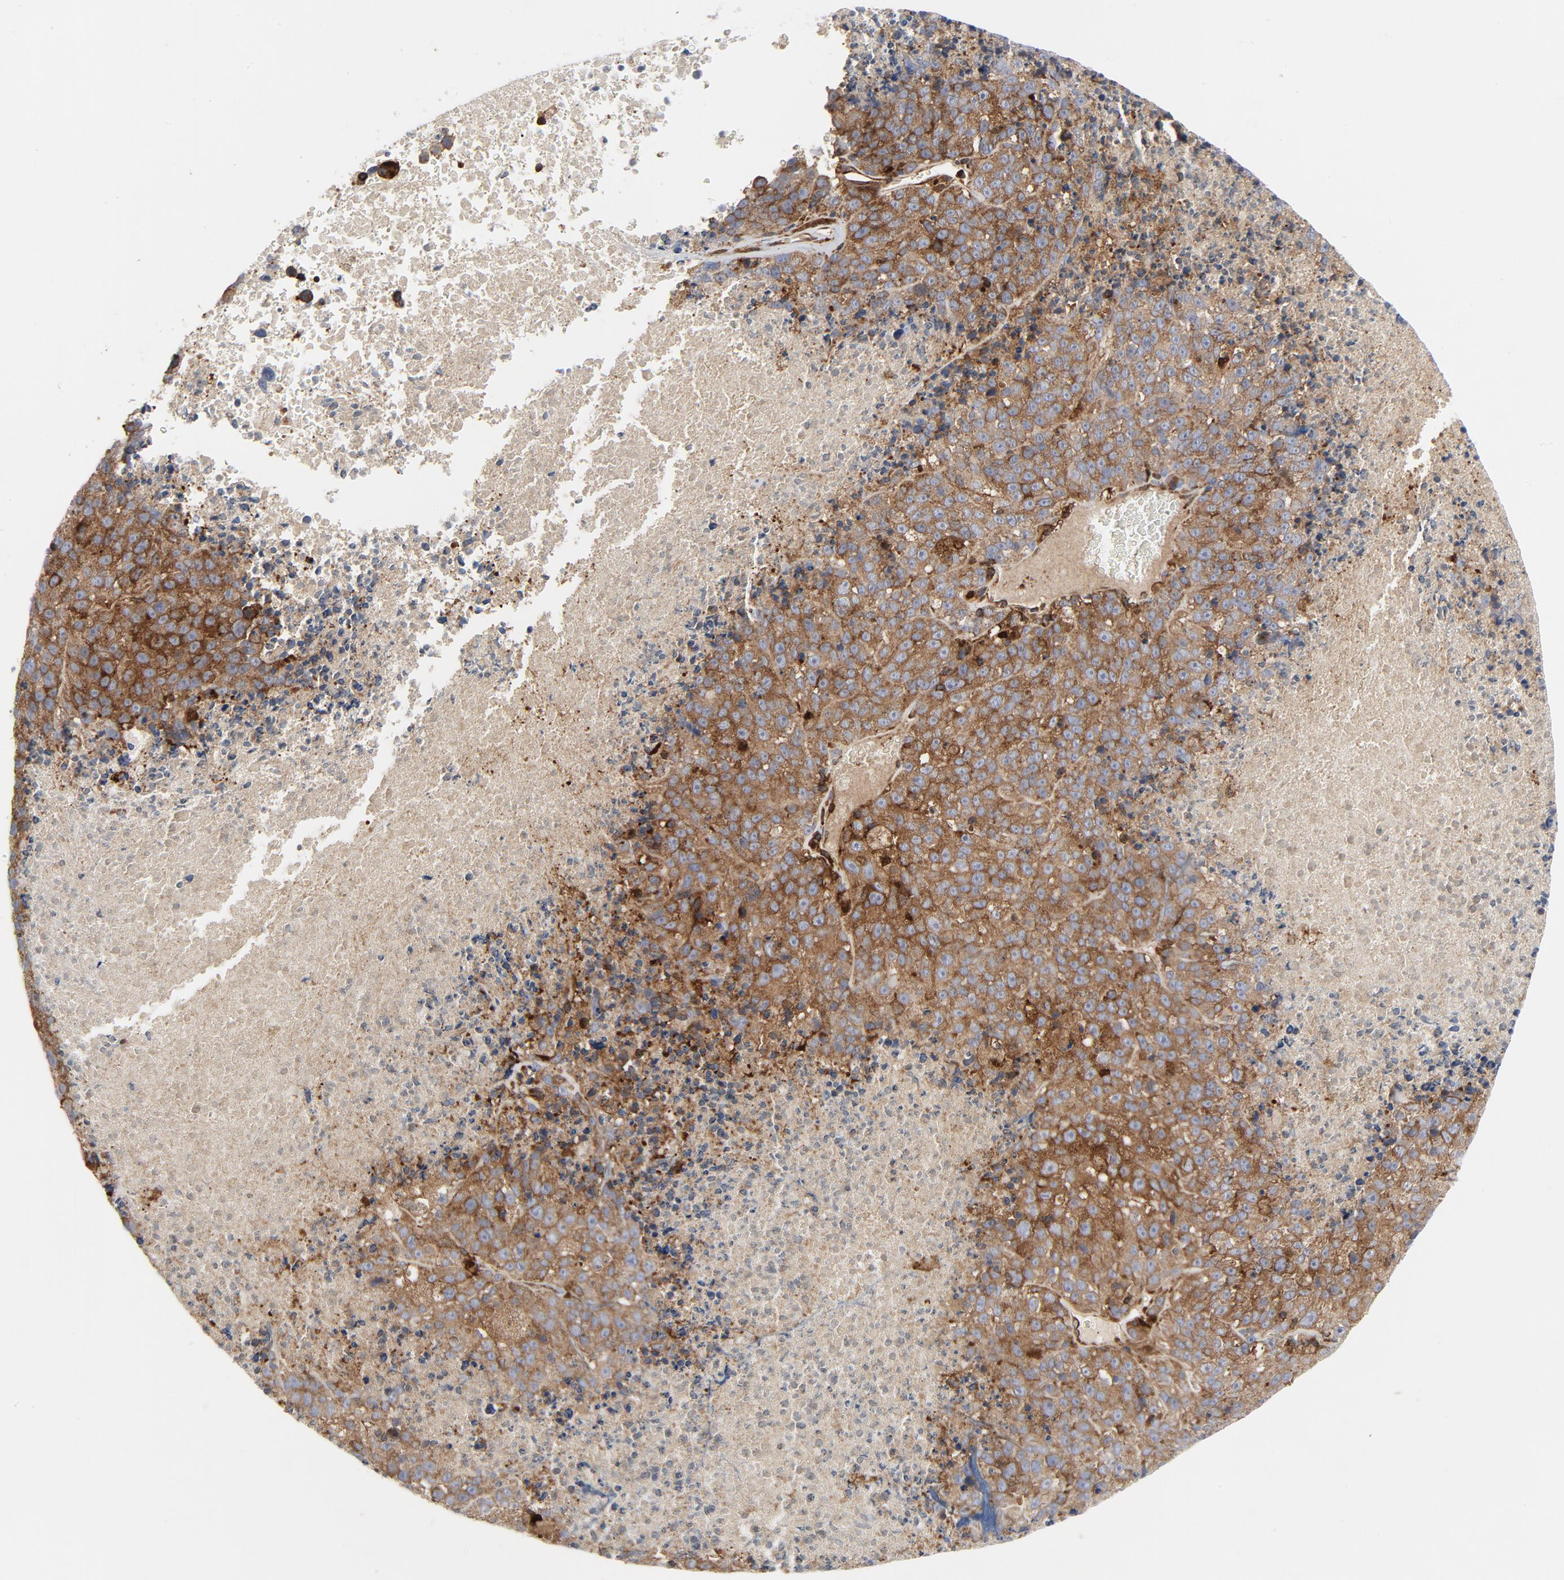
{"staining": {"intensity": "moderate", "quantity": ">75%", "location": "cytoplasmic/membranous"}, "tissue": "melanoma", "cell_type": "Tumor cells", "image_type": "cancer", "snomed": [{"axis": "morphology", "description": "Malignant melanoma, Metastatic site"}, {"axis": "topography", "description": "Cerebral cortex"}], "caption": "Immunohistochemical staining of malignant melanoma (metastatic site) exhibits medium levels of moderate cytoplasmic/membranous staining in about >75% of tumor cells. (IHC, brightfield microscopy, high magnification).", "gene": "YES1", "patient": {"sex": "female", "age": 52}}